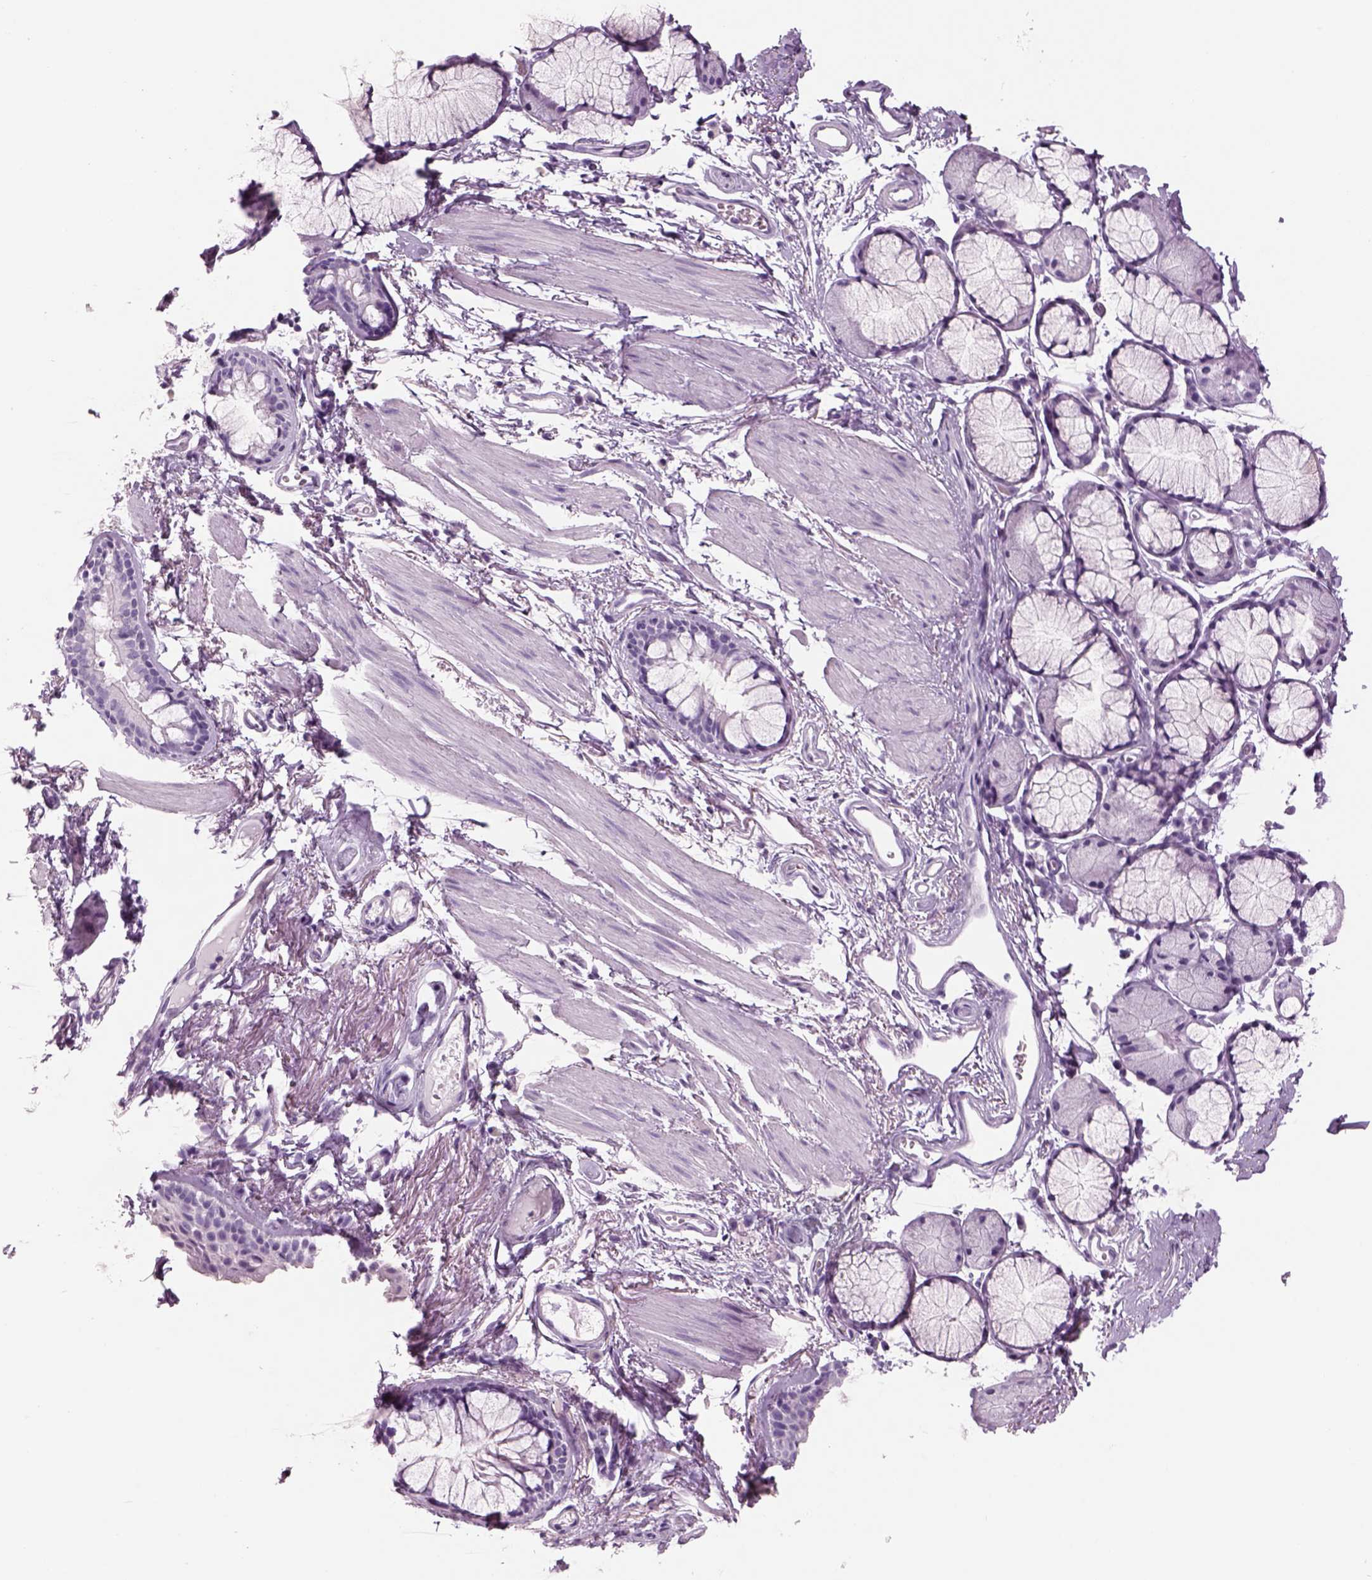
{"staining": {"intensity": "negative", "quantity": "none", "location": "none"}, "tissue": "adipose tissue", "cell_type": "Adipocytes", "image_type": "normal", "snomed": [{"axis": "morphology", "description": "Normal tissue, NOS"}, {"axis": "topography", "description": "Cartilage tissue"}, {"axis": "topography", "description": "Bronchus"}], "caption": "Image shows no significant protein positivity in adipocytes of benign adipose tissue. (Brightfield microscopy of DAB IHC at high magnification).", "gene": "RHO", "patient": {"sex": "female", "age": 79}}